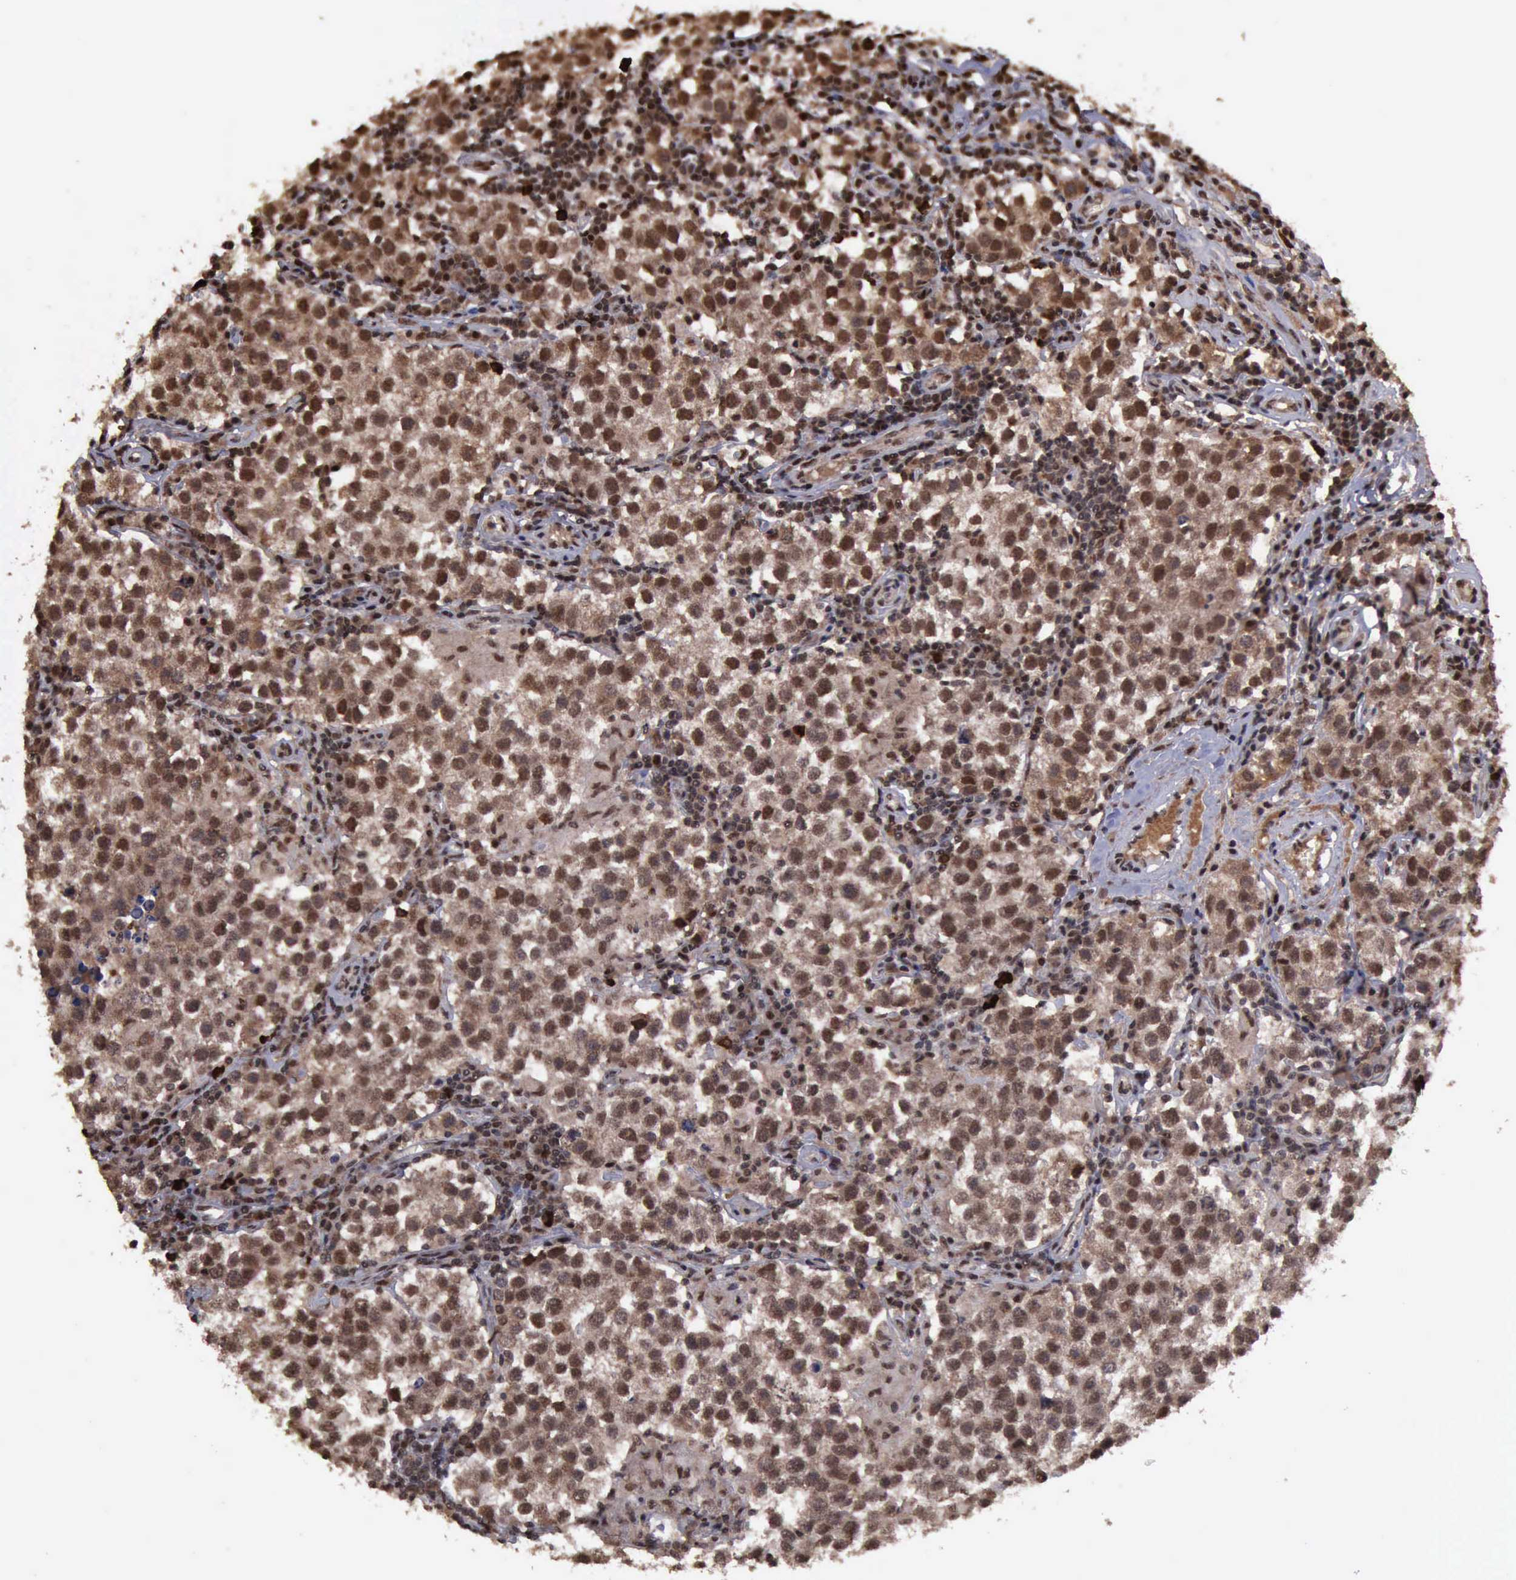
{"staining": {"intensity": "strong", "quantity": ">75%", "location": "cytoplasmic/membranous,nuclear"}, "tissue": "testis cancer", "cell_type": "Tumor cells", "image_type": "cancer", "snomed": [{"axis": "morphology", "description": "Seminoma, NOS"}, {"axis": "topography", "description": "Testis"}], "caption": "An immunohistochemistry photomicrograph of tumor tissue is shown. Protein staining in brown labels strong cytoplasmic/membranous and nuclear positivity in testis cancer within tumor cells.", "gene": "TRMT2A", "patient": {"sex": "male", "age": 36}}